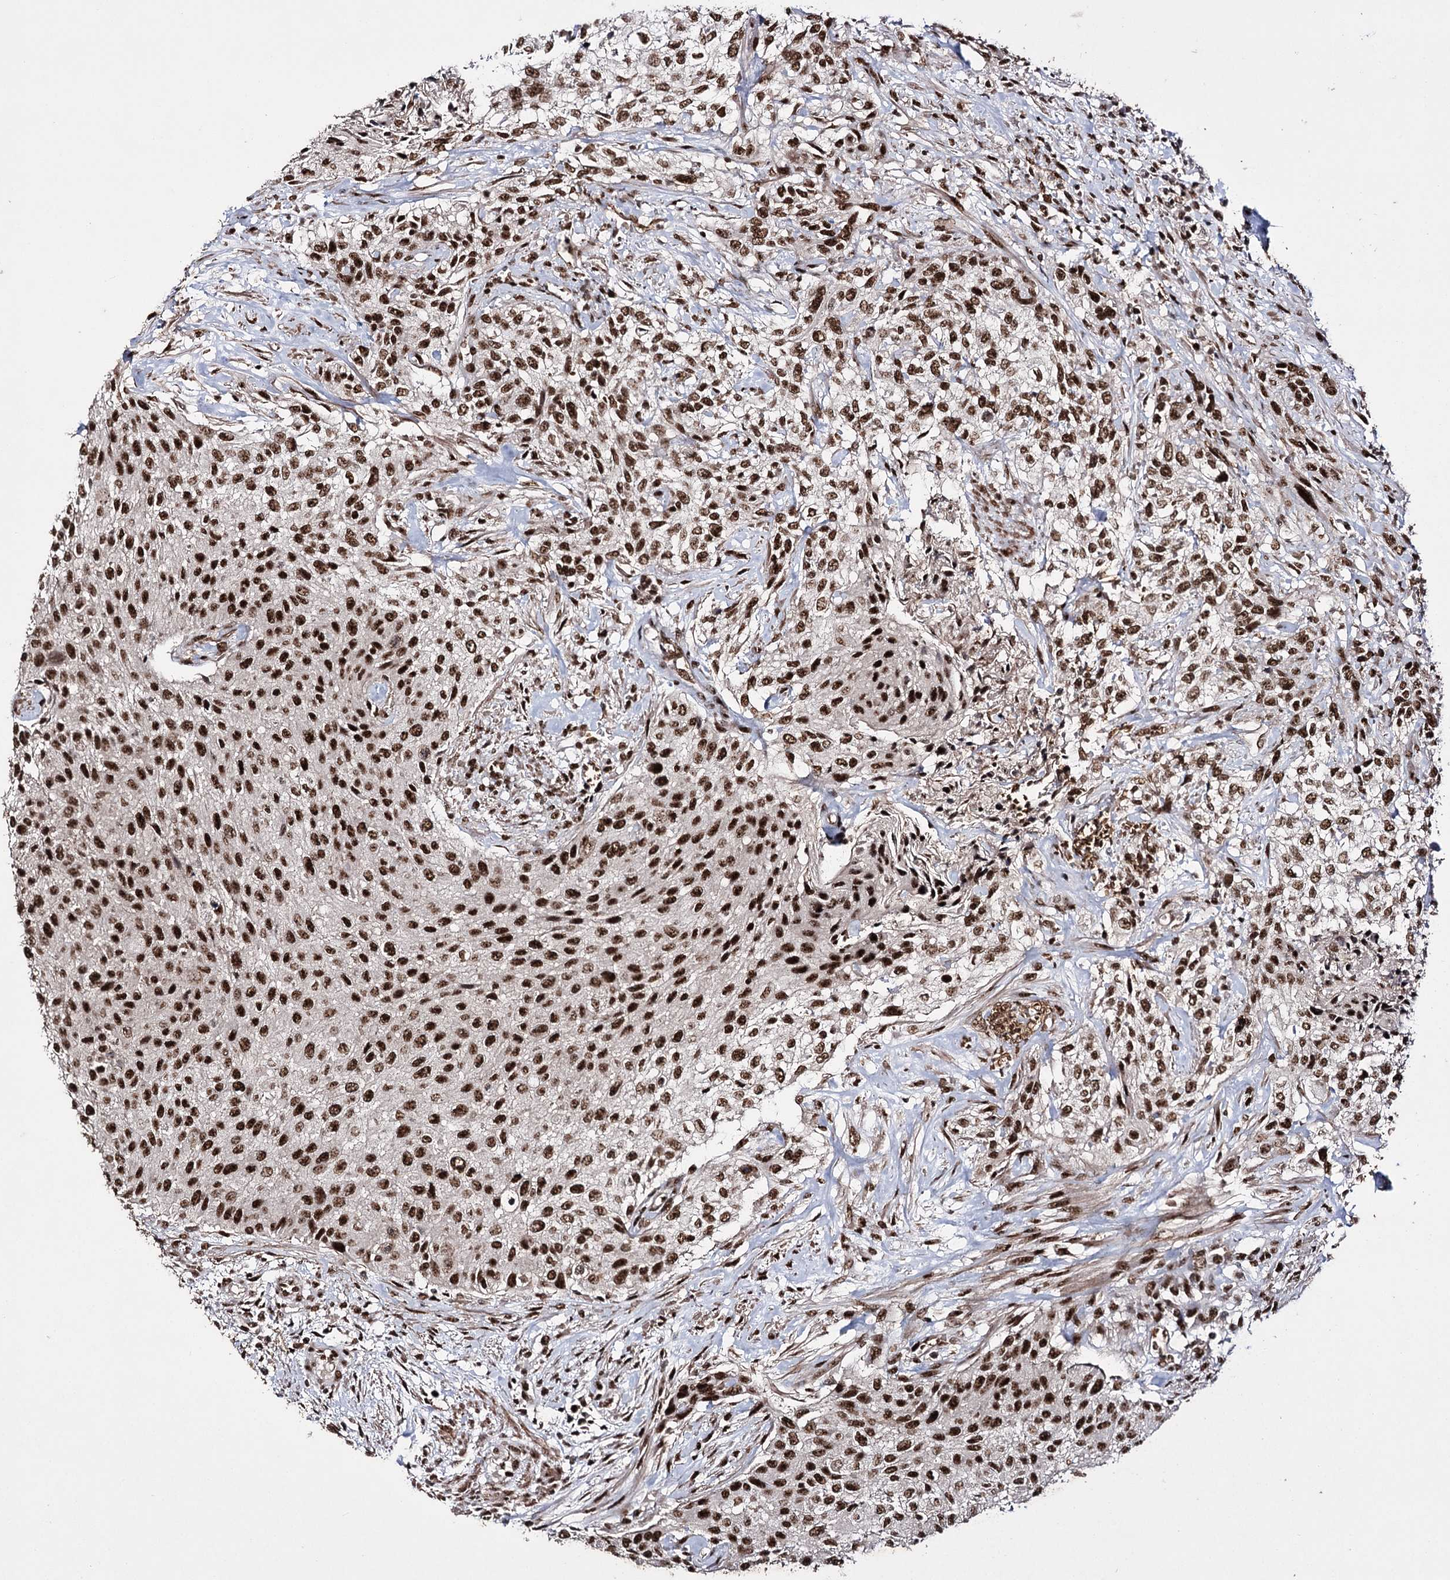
{"staining": {"intensity": "strong", "quantity": ">75%", "location": "nuclear"}, "tissue": "urothelial cancer", "cell_type": "Tumor cells", "image_type": "cancer", "snomed": [{"axis": "morphology", "description": "Normal tissue, NOS"}, {"axis": "morphology", "description": "Urothelial carcinoma, NOS"}, {"axis": "topography", "description": "Urinary bladder"}, {"axis": "topography", "description": "Peripheral nerve tissue"}], "caption": "A high-resolution histopathology image shows immunohistochemistry (IHC) staining of transitional cell carcinoma, which demonstrates strong nuclear positivity in about >75% of tumor cells.", "gene": "PRPF40A", "patient": {"sex": "male", "age": 35}}